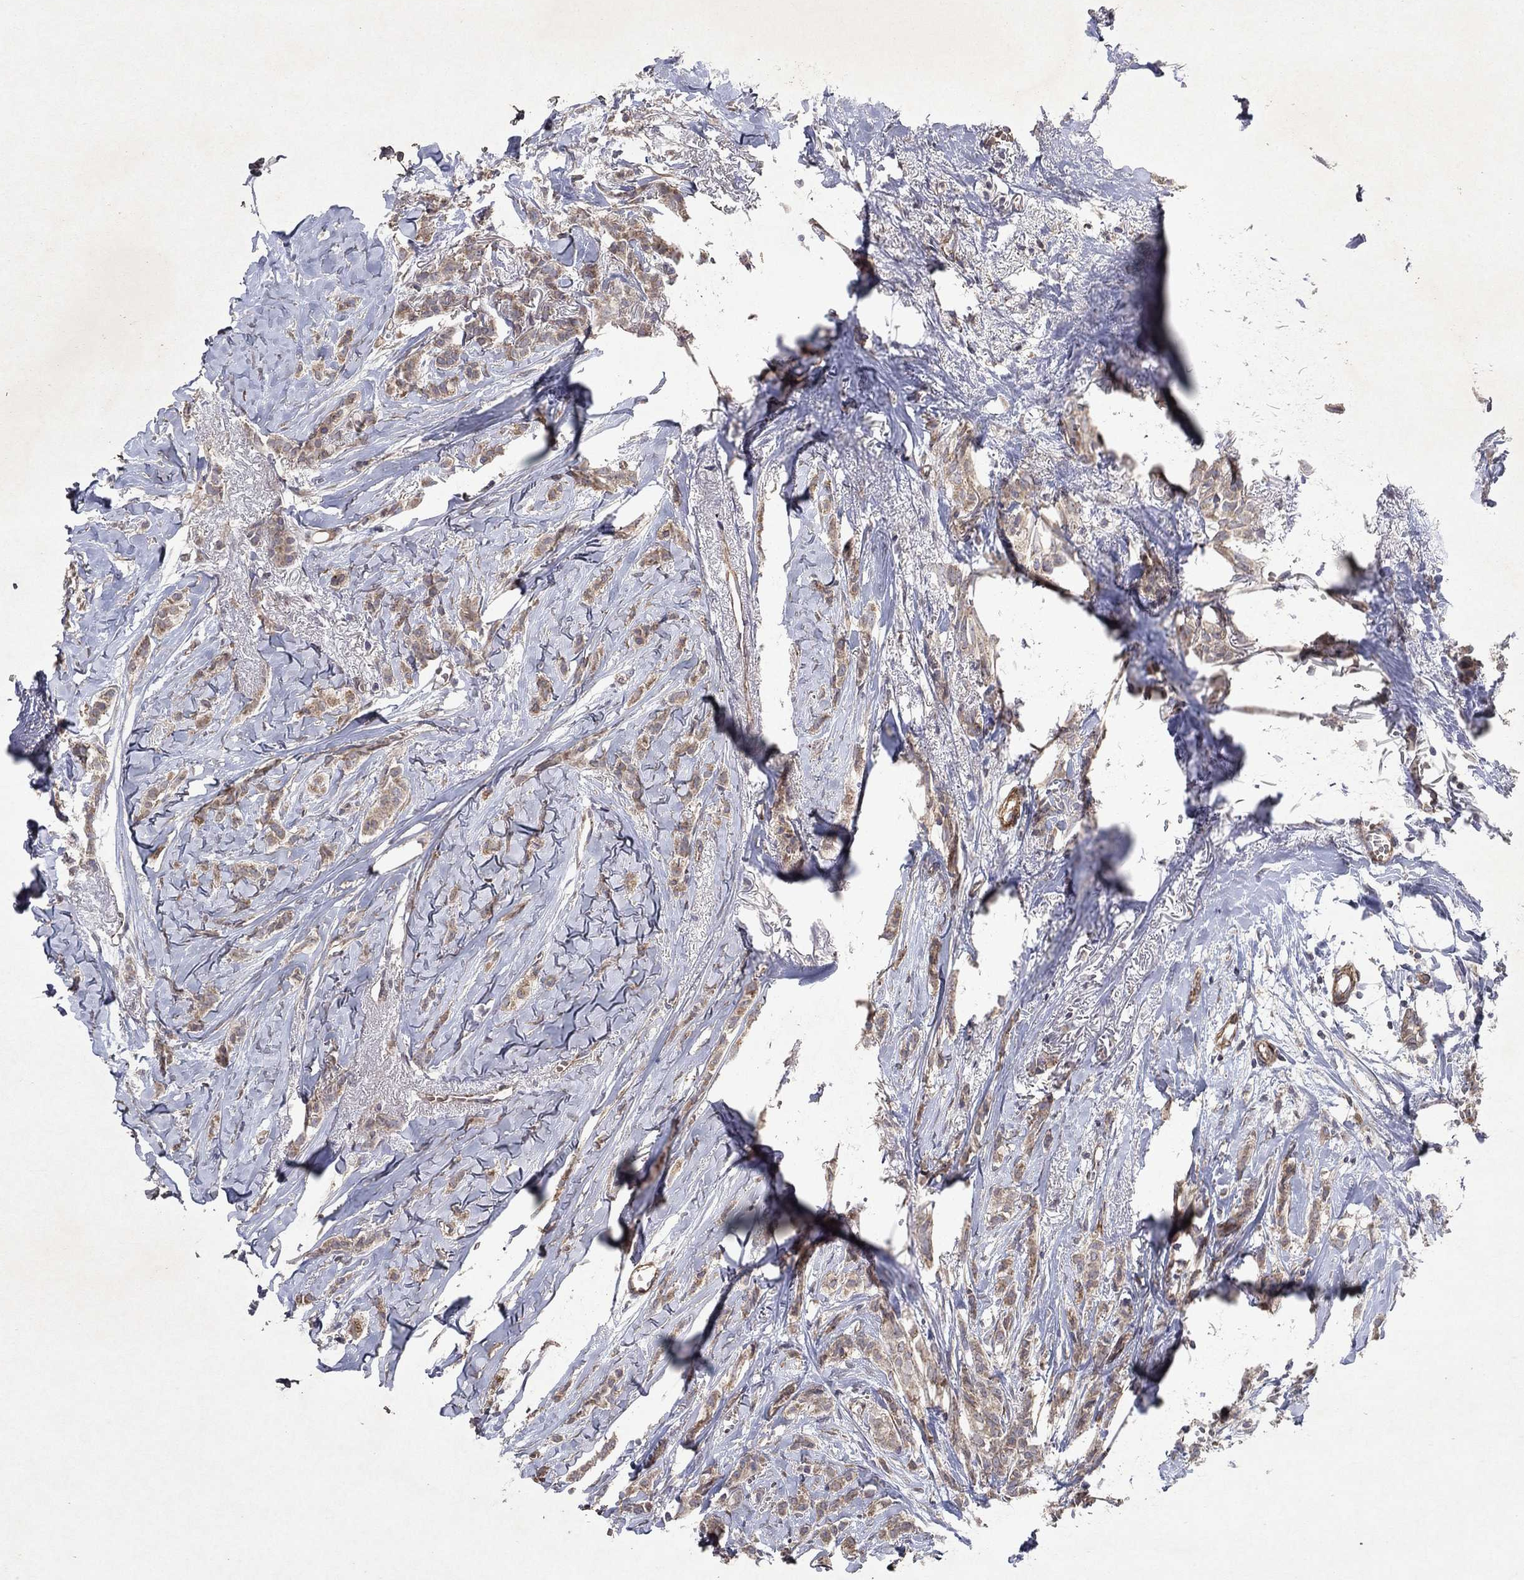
{"staining": {"intensity": "weak", "quantity": ">75%", "location": "cytoplasmic/membranous"}, "tissue": "breast cancer", "cell_type": "Tumor cells", "image_type": "cancer", "snomed": [{"axis": "morphology", "description": "Duct carcinoma"}, {"axis": "topography", "description": "Breast"}], "caption": "Tumor cells demonstrate low levels of weak cytoplasmic/membranous positivity in about >75% of cells in human breast cancer.", "gene": "FRG1", "patient": {"sex": "female", "age": 85}}